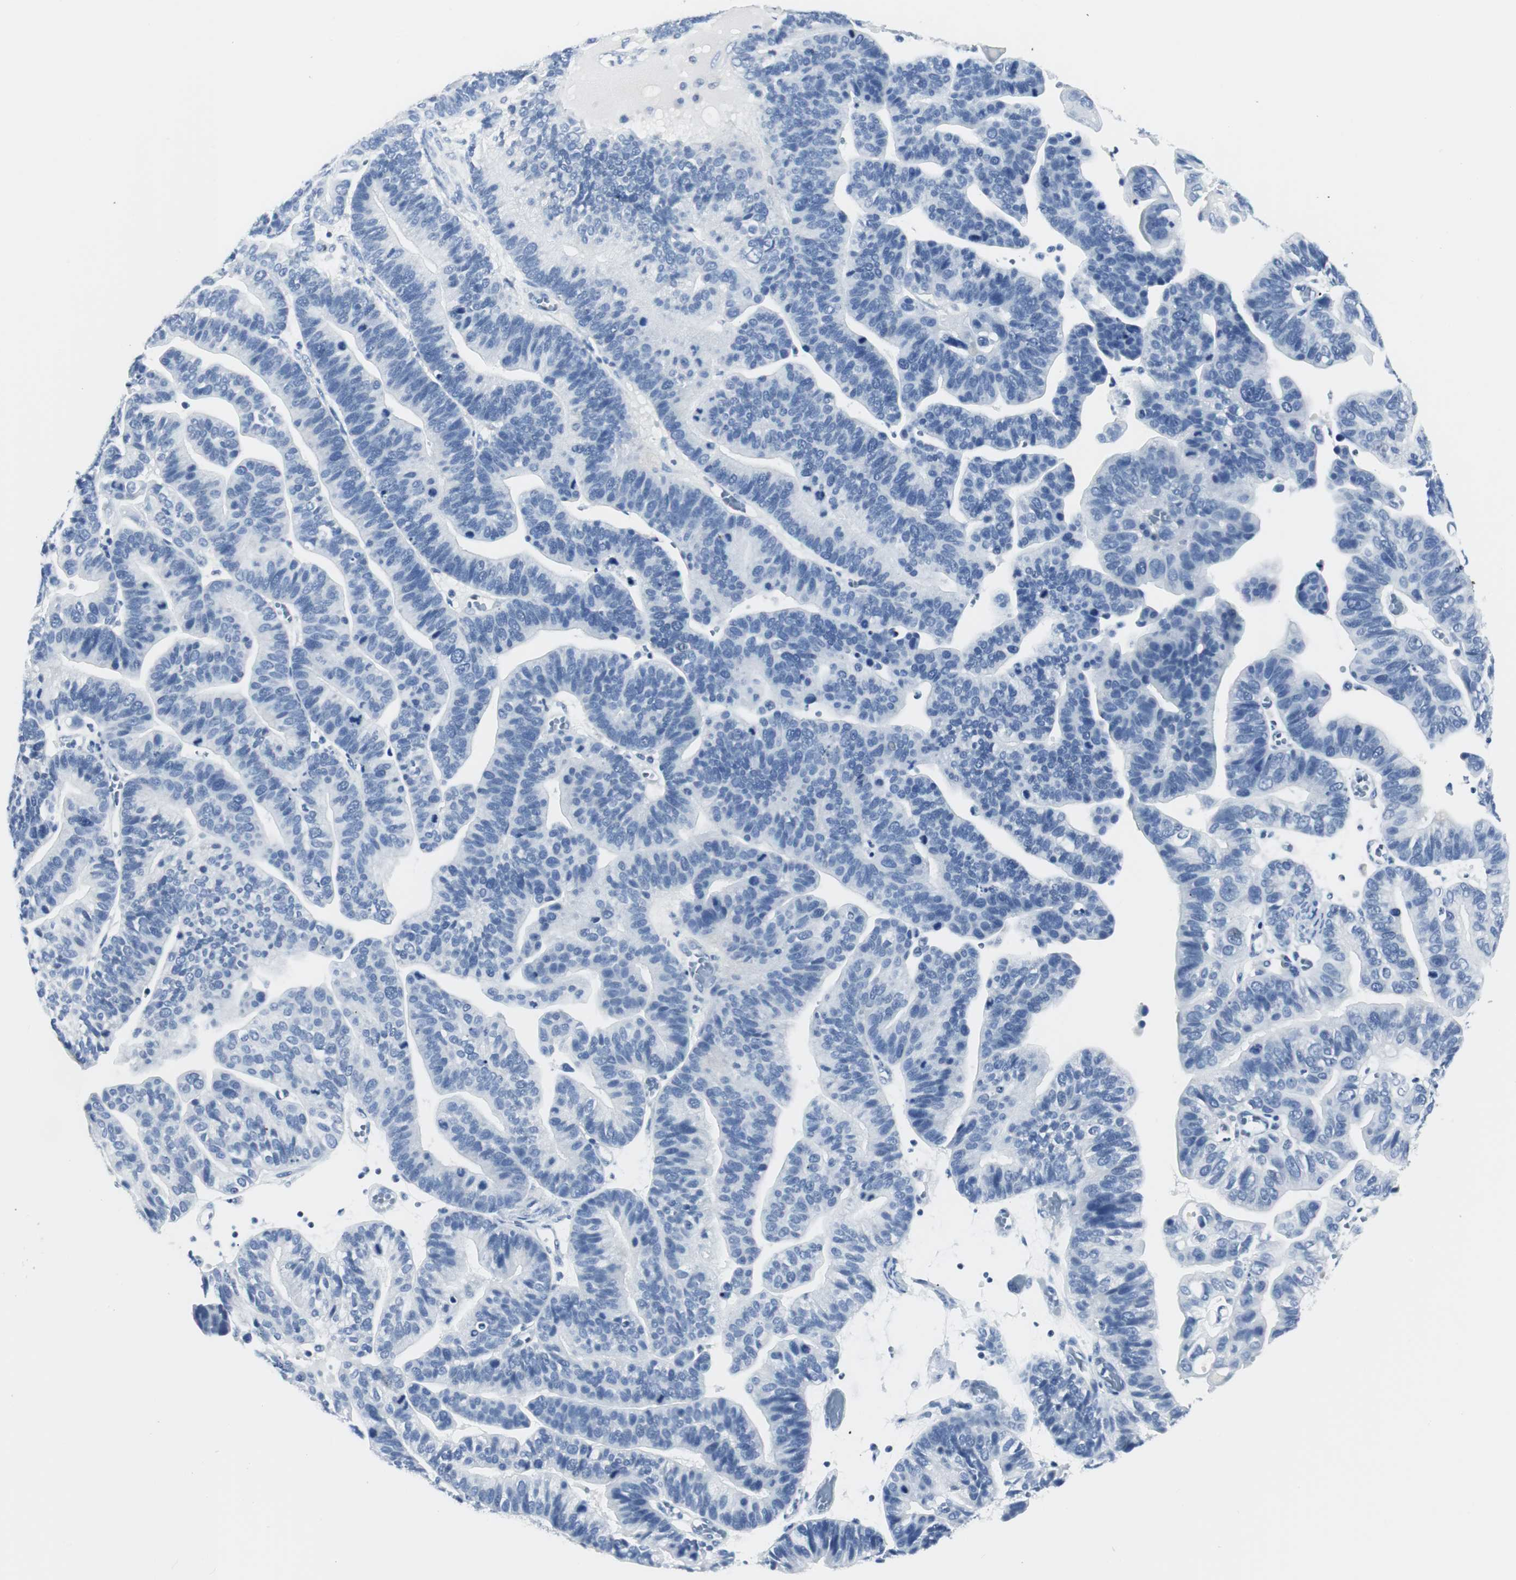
{"staining": {"intensity": "negative", "quantity": "none", "location": "none"}, "tissue": "ovarian cancer", "cell_type": "Tumor cells", "image_type": "cancer", "snomed": [{"axis": "morphology", "description": "Cystadenocarcinoma, serous, NOS"}, {"axis": "topography", "description": "Ovary"}], "caption": "Ovarian cancer (serous cystadenocarcinoma) was stained to show a protein in brown. There is no significant staining in tumor cells. Brightfield microscopy of IHC stained with DAB (3,3'-diaminobenzidine) (brown) and hematoxylin (blue), captured at high magnification.", "gene": "GAP43", "patient": {"sex": "female", "age": 56}}